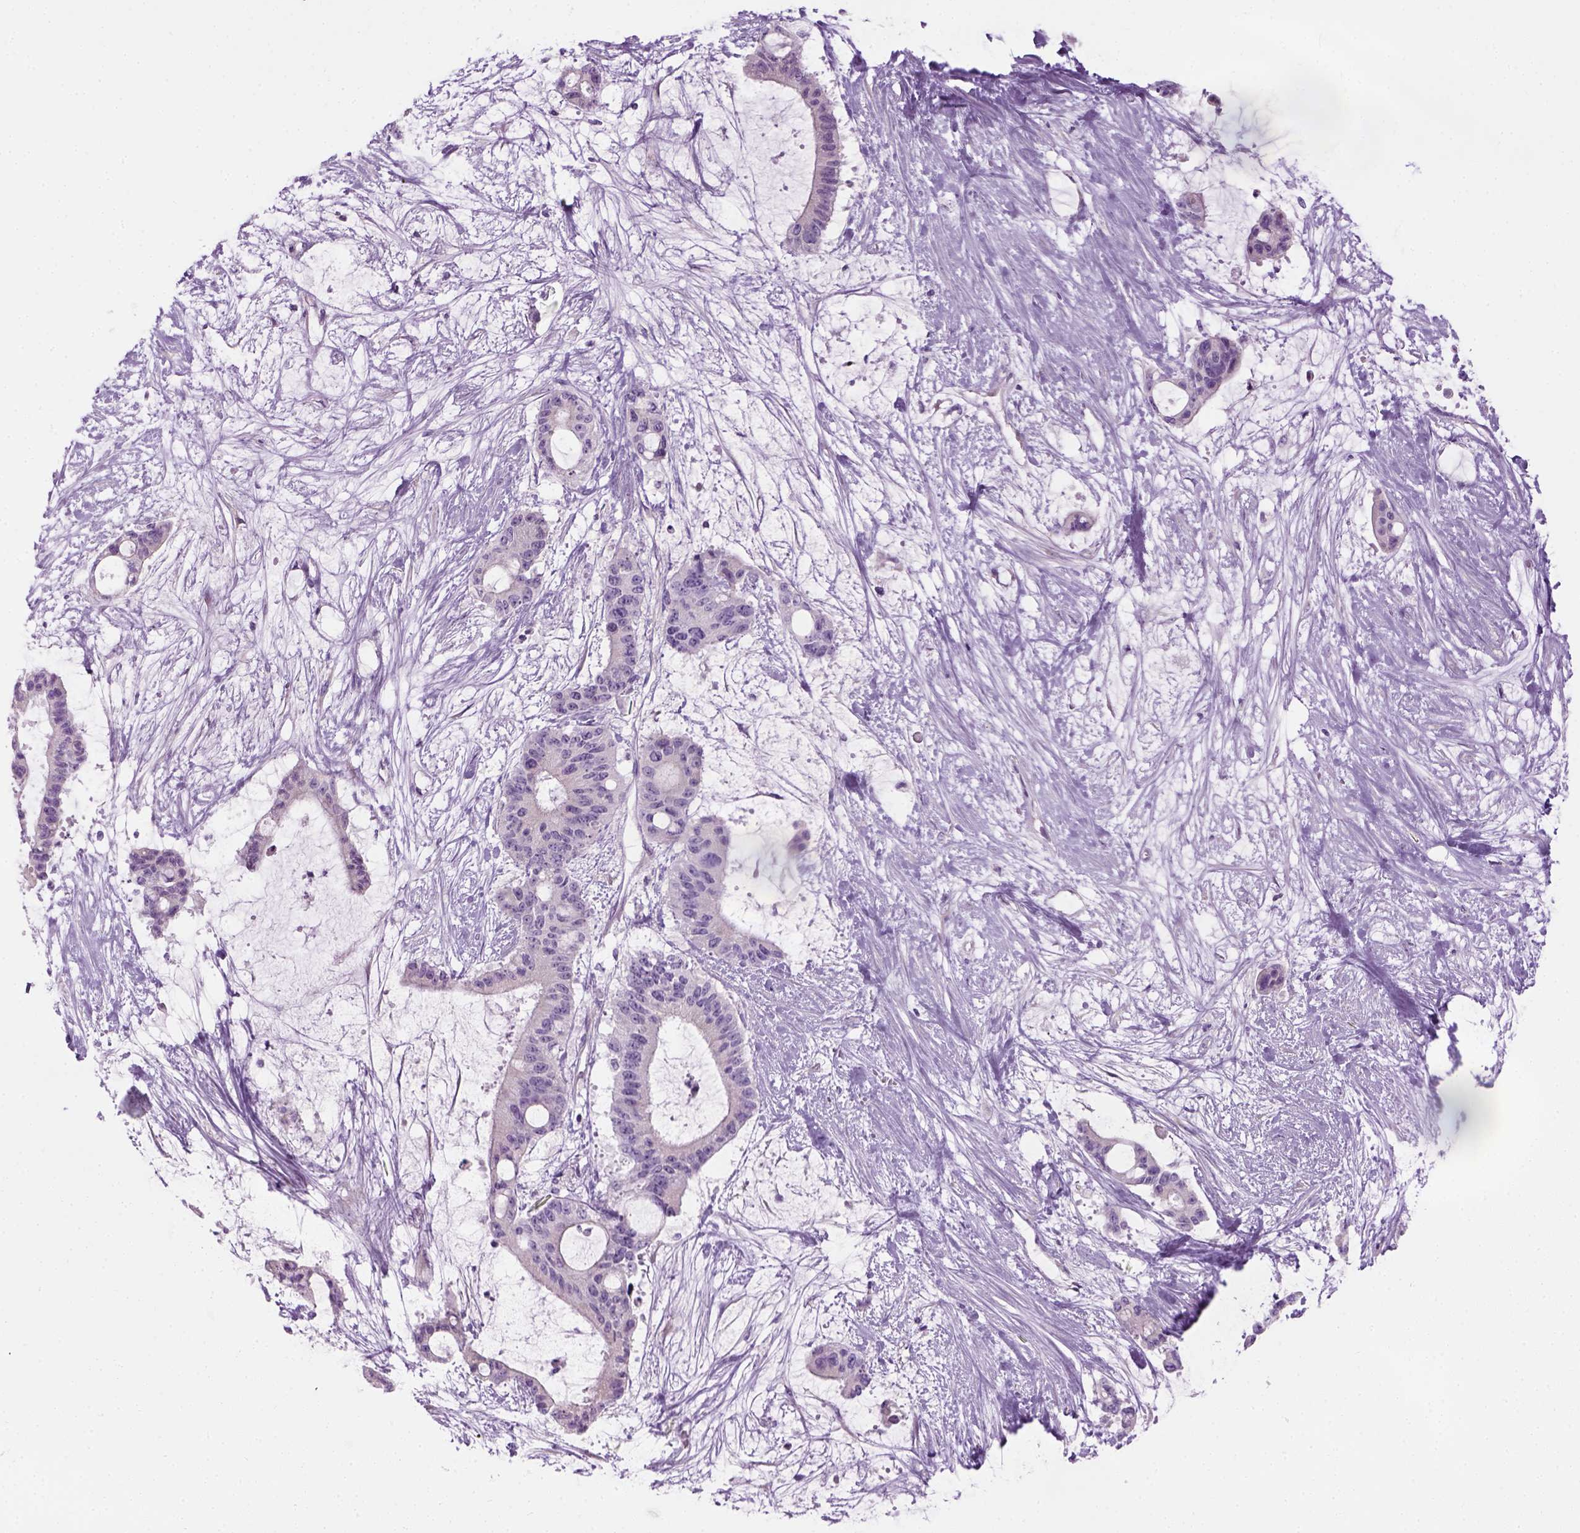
{"staining": {"intensity": "negative", "quantity": "none", "location": "none"}, "tissue": "liver cancer", "cell_type": "Tumor cells", "image_type": "cancer", "snomed": [{"axis": "morphology", "description": "Normal tissue, NOS"}, {"axis": "morphology", "description": "Cholangiocarcinoma"}, {"axis": "topography", "description": "Liver"}, {"axis": "topography", "description": "Peripheral nerve tissue"}], "caption": "Liver cancer (cholangiocarcinoma) stained for a protein using immunohistochemistry reveals no expression tumor cells.", "gene": "CIBAR2", "patient": {"sex": "female", "age": 73}}